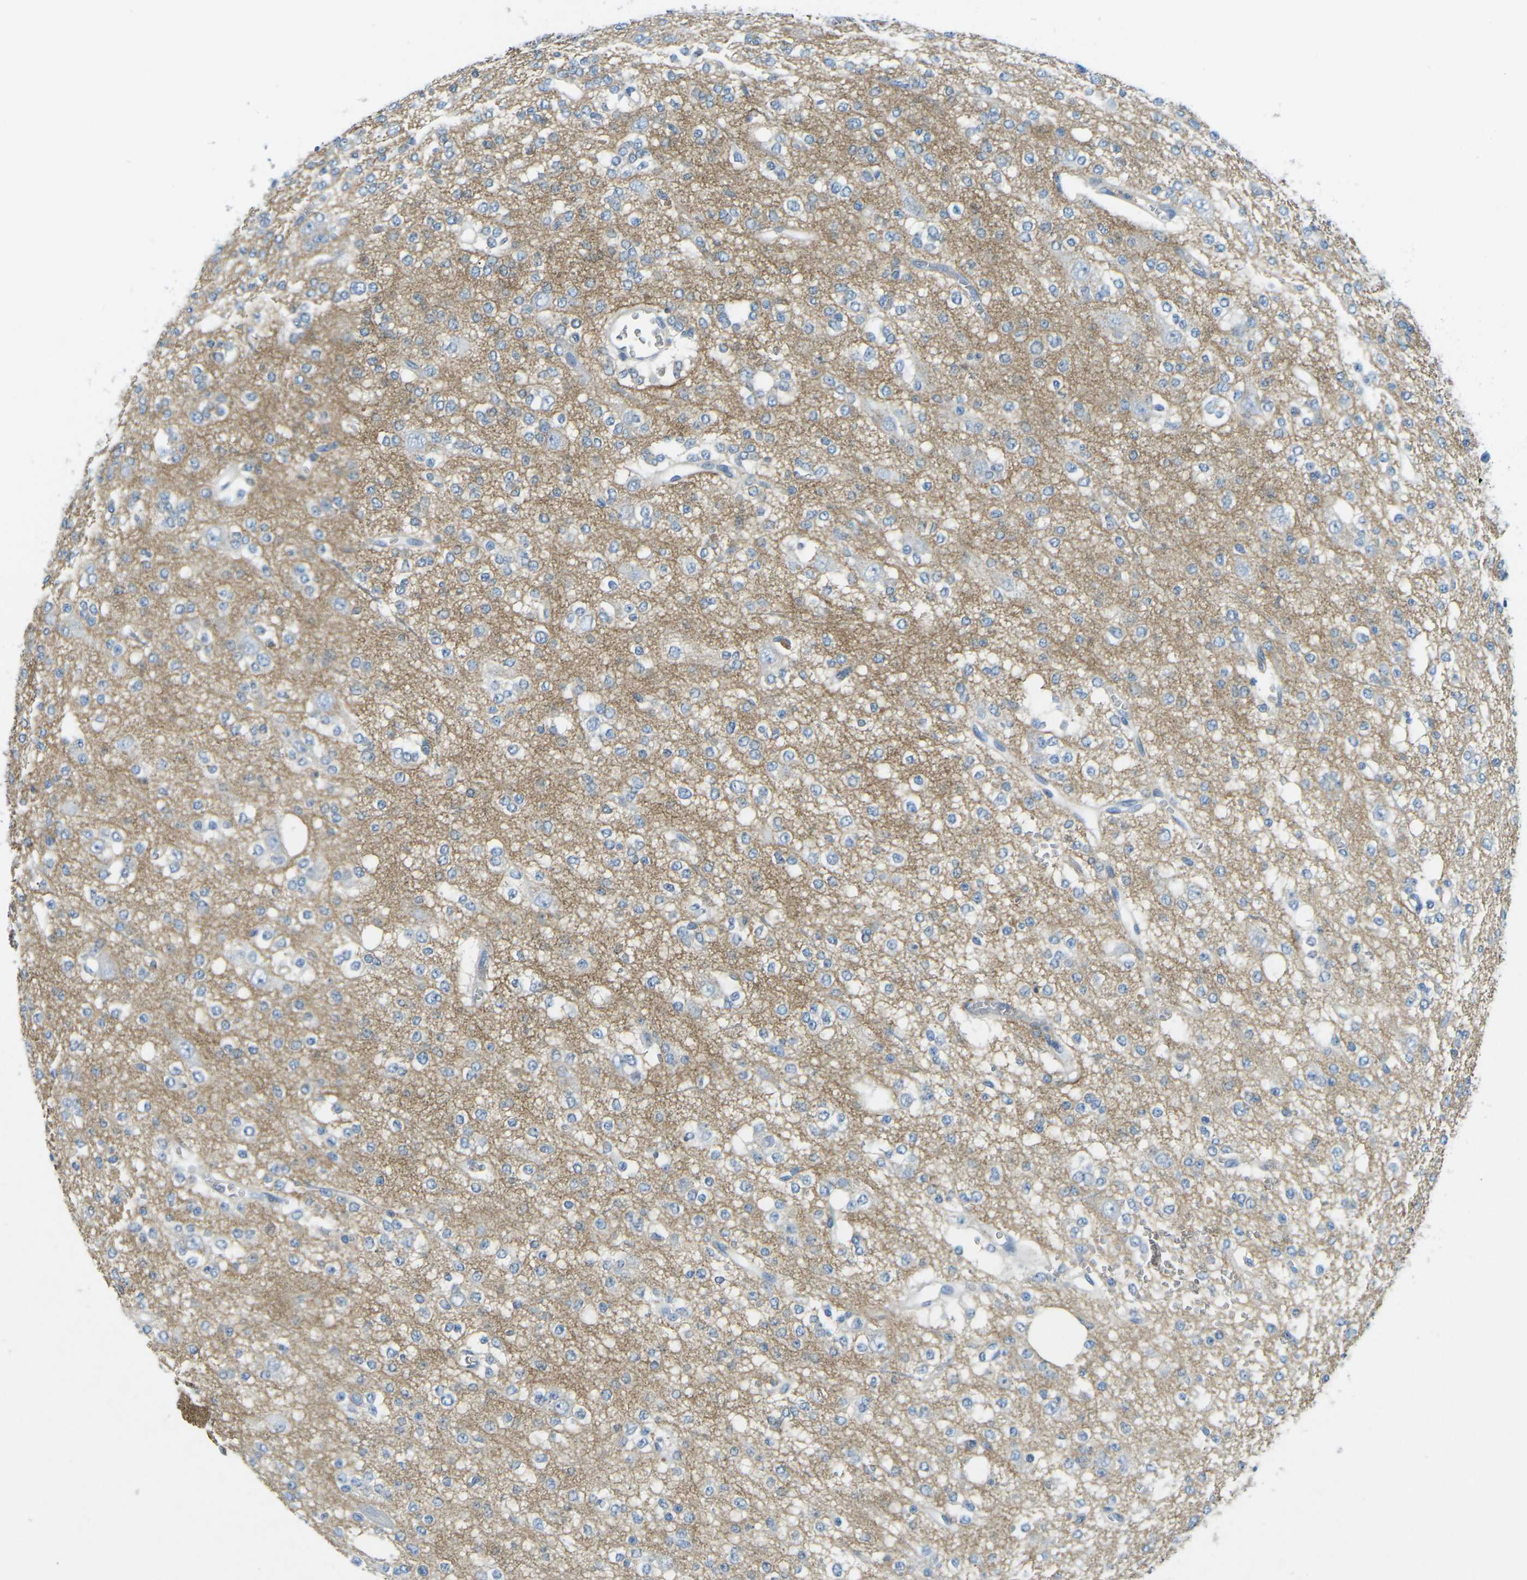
{"staining": {"intensity": "negative", "quantity": "none", "location": "none"}, "tissue": "glioma", "cell_type": "Tumor cells", "image_type": "cancer", "snomed": [{"axis": "morphology", "description": "Glioma, malignant, Low grade"}, {"axis": "topography", "description": "Brain"}], "caption": "An immunohistochemistry photomicrograph of malignant glioma (low-grade) is shown. There is no staining in tumor cells of malignant glioma (low-grade). Brightfield microscopy of IHC stained with DAB (brown) and hematoxylin (blue), captured at high magnification.", "gene": "CD47", "patient": {"sex": "male", "age": 38}}